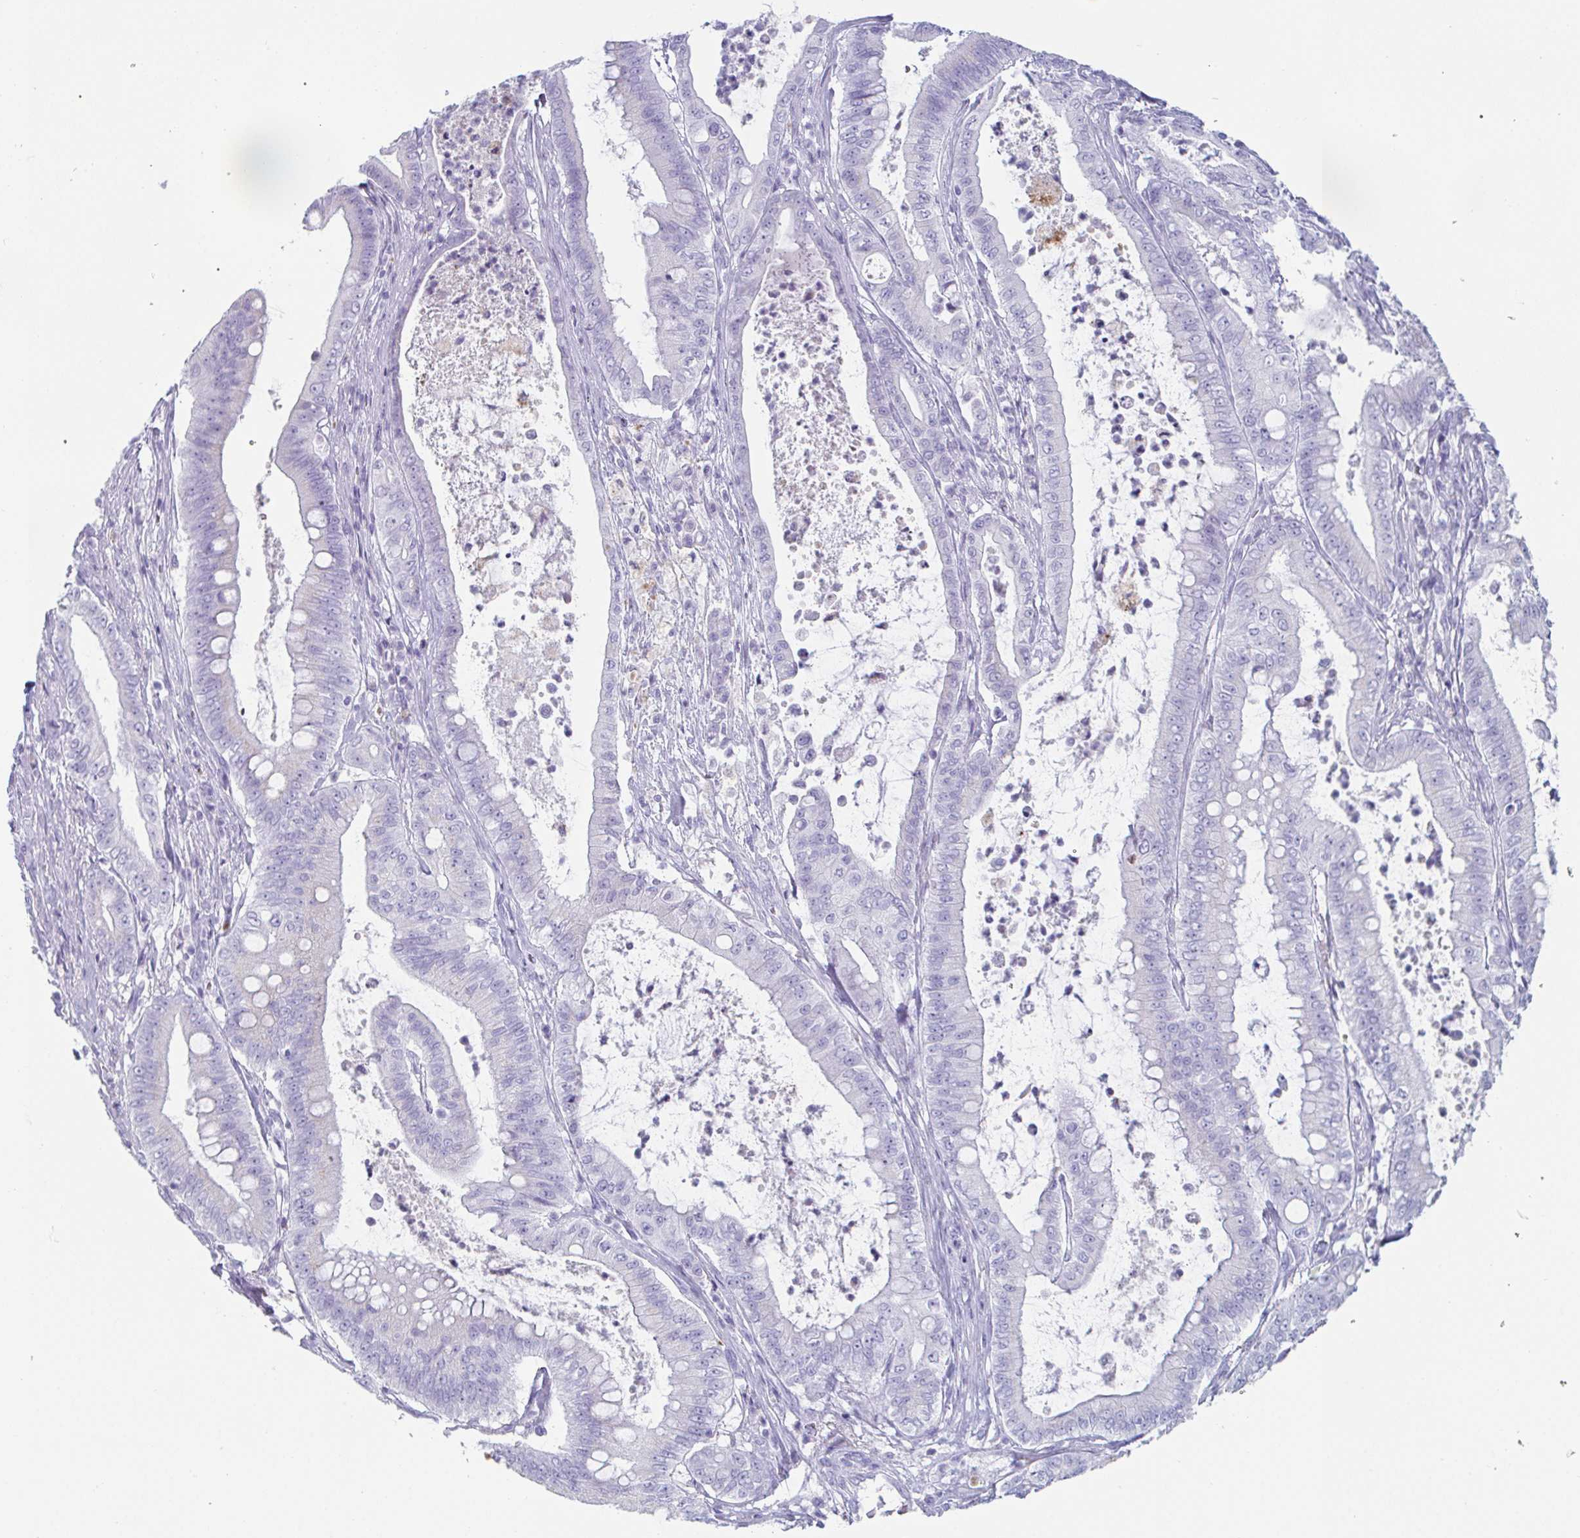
{"staining": {"intensity": "negative", "quantity": "none", "location": "none"}, "tissue": "pancreatic cancer", "cell_type": "Tumor cells", "image_type": "cancer", "snomed": [{"axis": "morphology", "description": "Adenocarcinoma, NOS"}, {"axis": "topography", "description": "Pancreas"}], "caption": "Pancreatic adenocarcinoma stained for a protein using immunohistochemistry (IHC) reveals no positivity tumor cells.", "gene": "CREG2", "patient": {"sex": "male", "age": 71}}